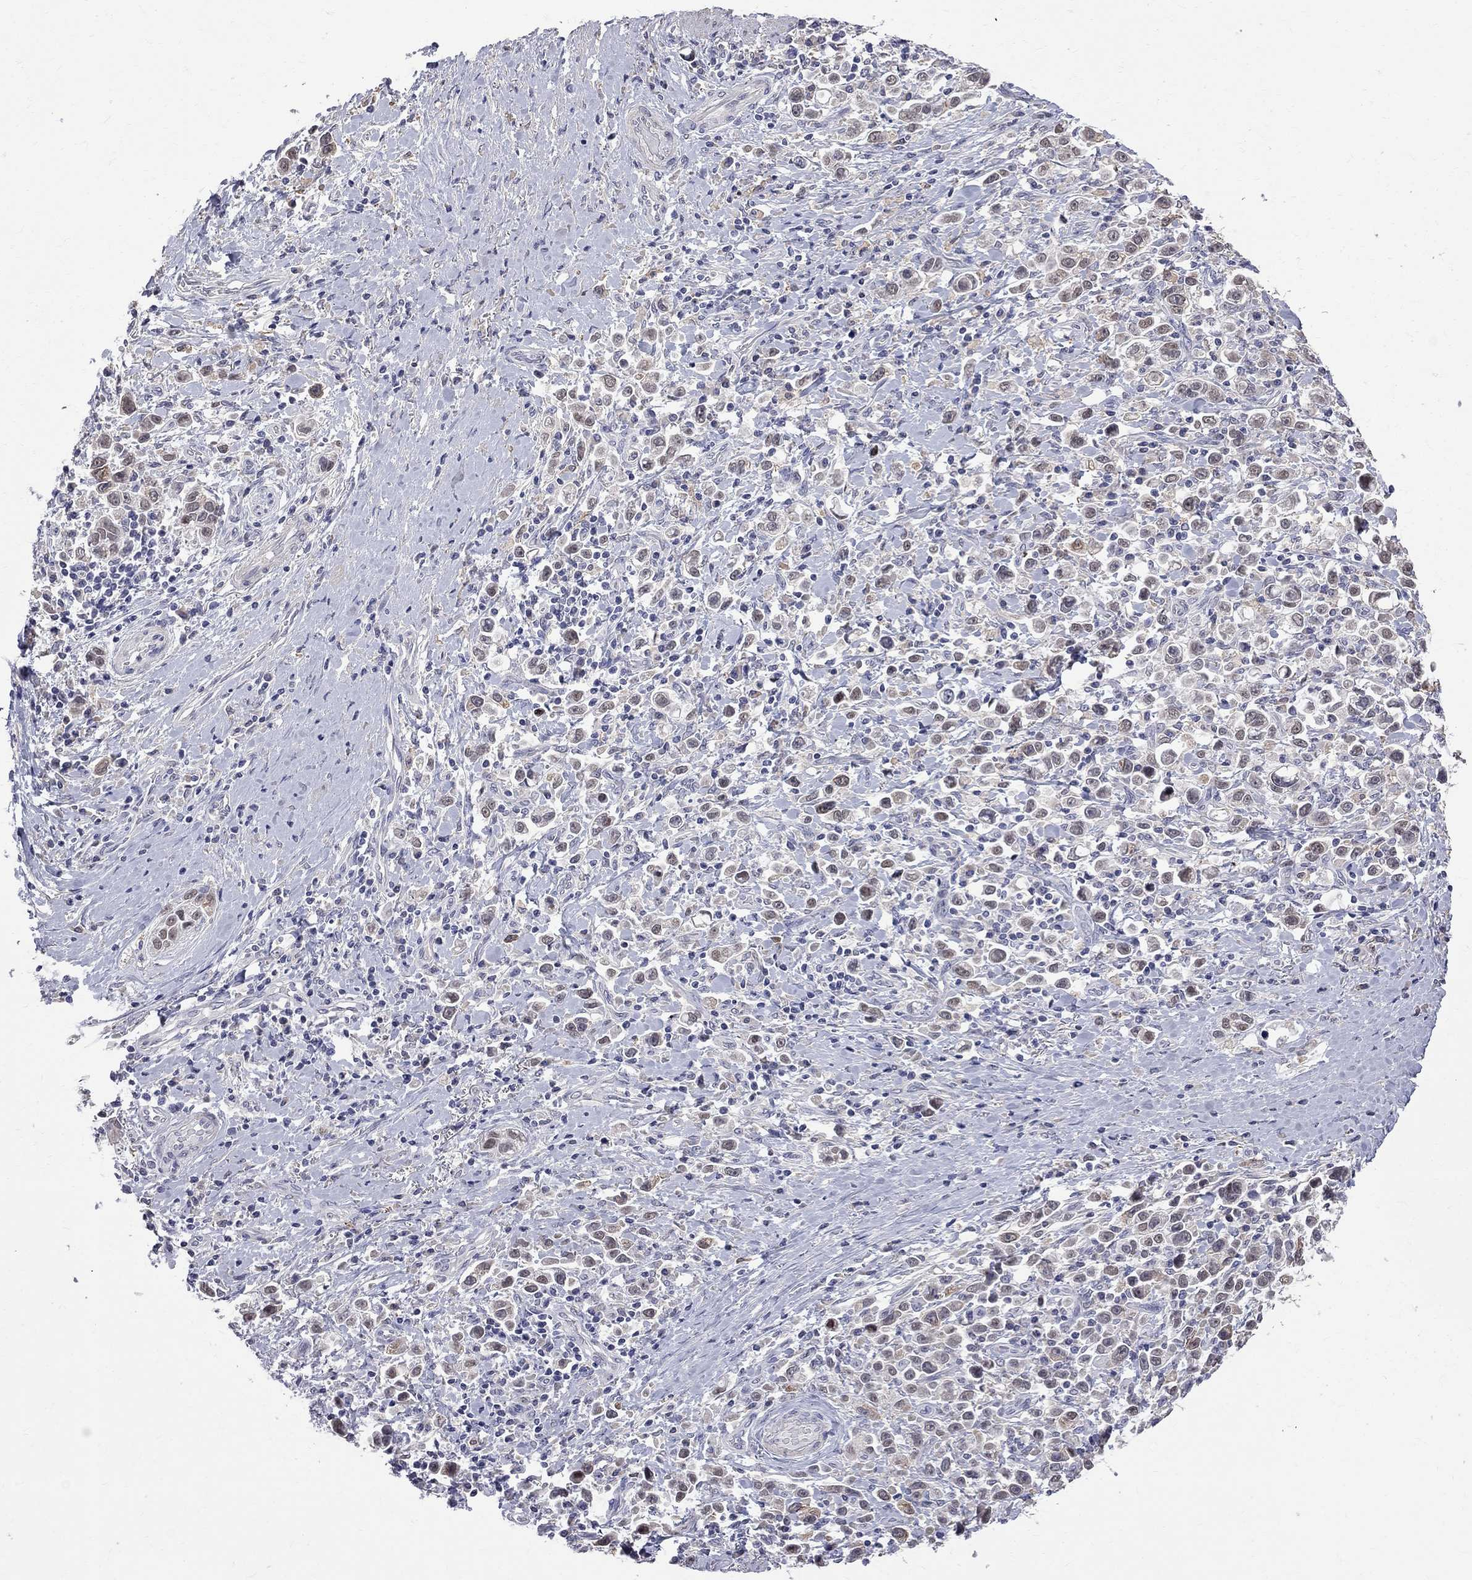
{"staining": {"intensity": "weak", "quantity": "<25%", "location": "nuclear"}, "tissue": "stomach cancer", "cell_type": "Tumor cells", "image_type": "cancer", "snomed": [{"axis": "morphology", "description": "Adenocarcinoma, NOS"}, {"axis": "topography", "description": "Stomach"}], "caption": "Immunohistochemistry (IHC) of stomach cancer shows no expression in tumor cells.", "gene": "CKAP2", "patient": {"sex": "male", "age": 93}}